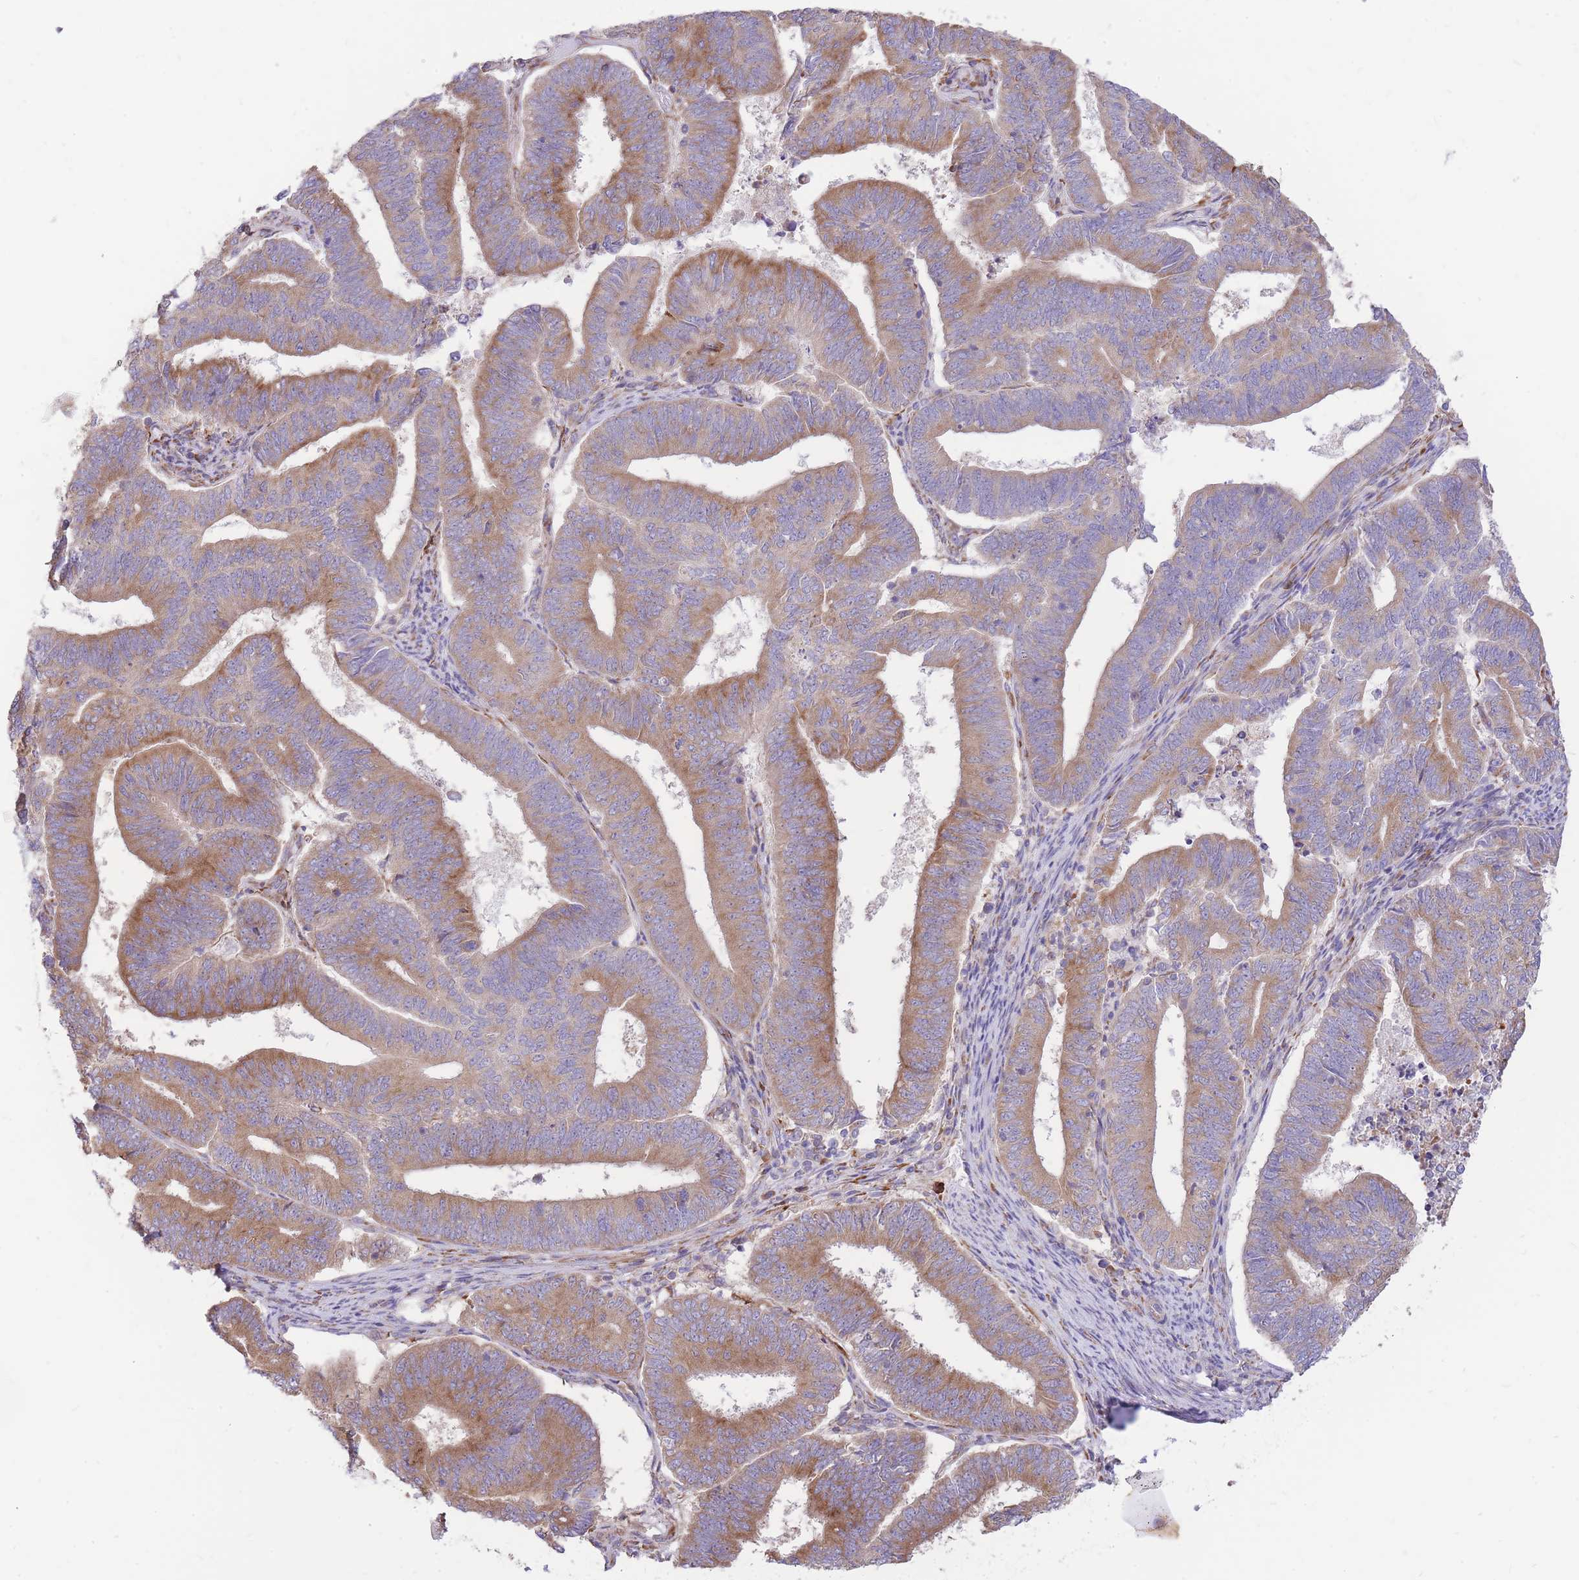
{"staining": {"intensity": "moderate", "quantity": "25%-75%", "location": "cytoplasmic/membranous"}, "tissue": "endometrial cancer", "cell_type": "Tumor cells", "image_type": "cancer", "snomed": [{"axis": "morphology", "description": "Adenocarcinoma, NOS"}, {"axis": "topography", "description": "Endometrium"}], "caption": "Human endometrial cancer (adenocarcinoma) stained with a brown dye displays moderate cytoplasmic/membranous positive staining in approximately 25%-75% of tumor cells.", "gene": "GBP7", "patient": {"sex": "female", "age": 70}}